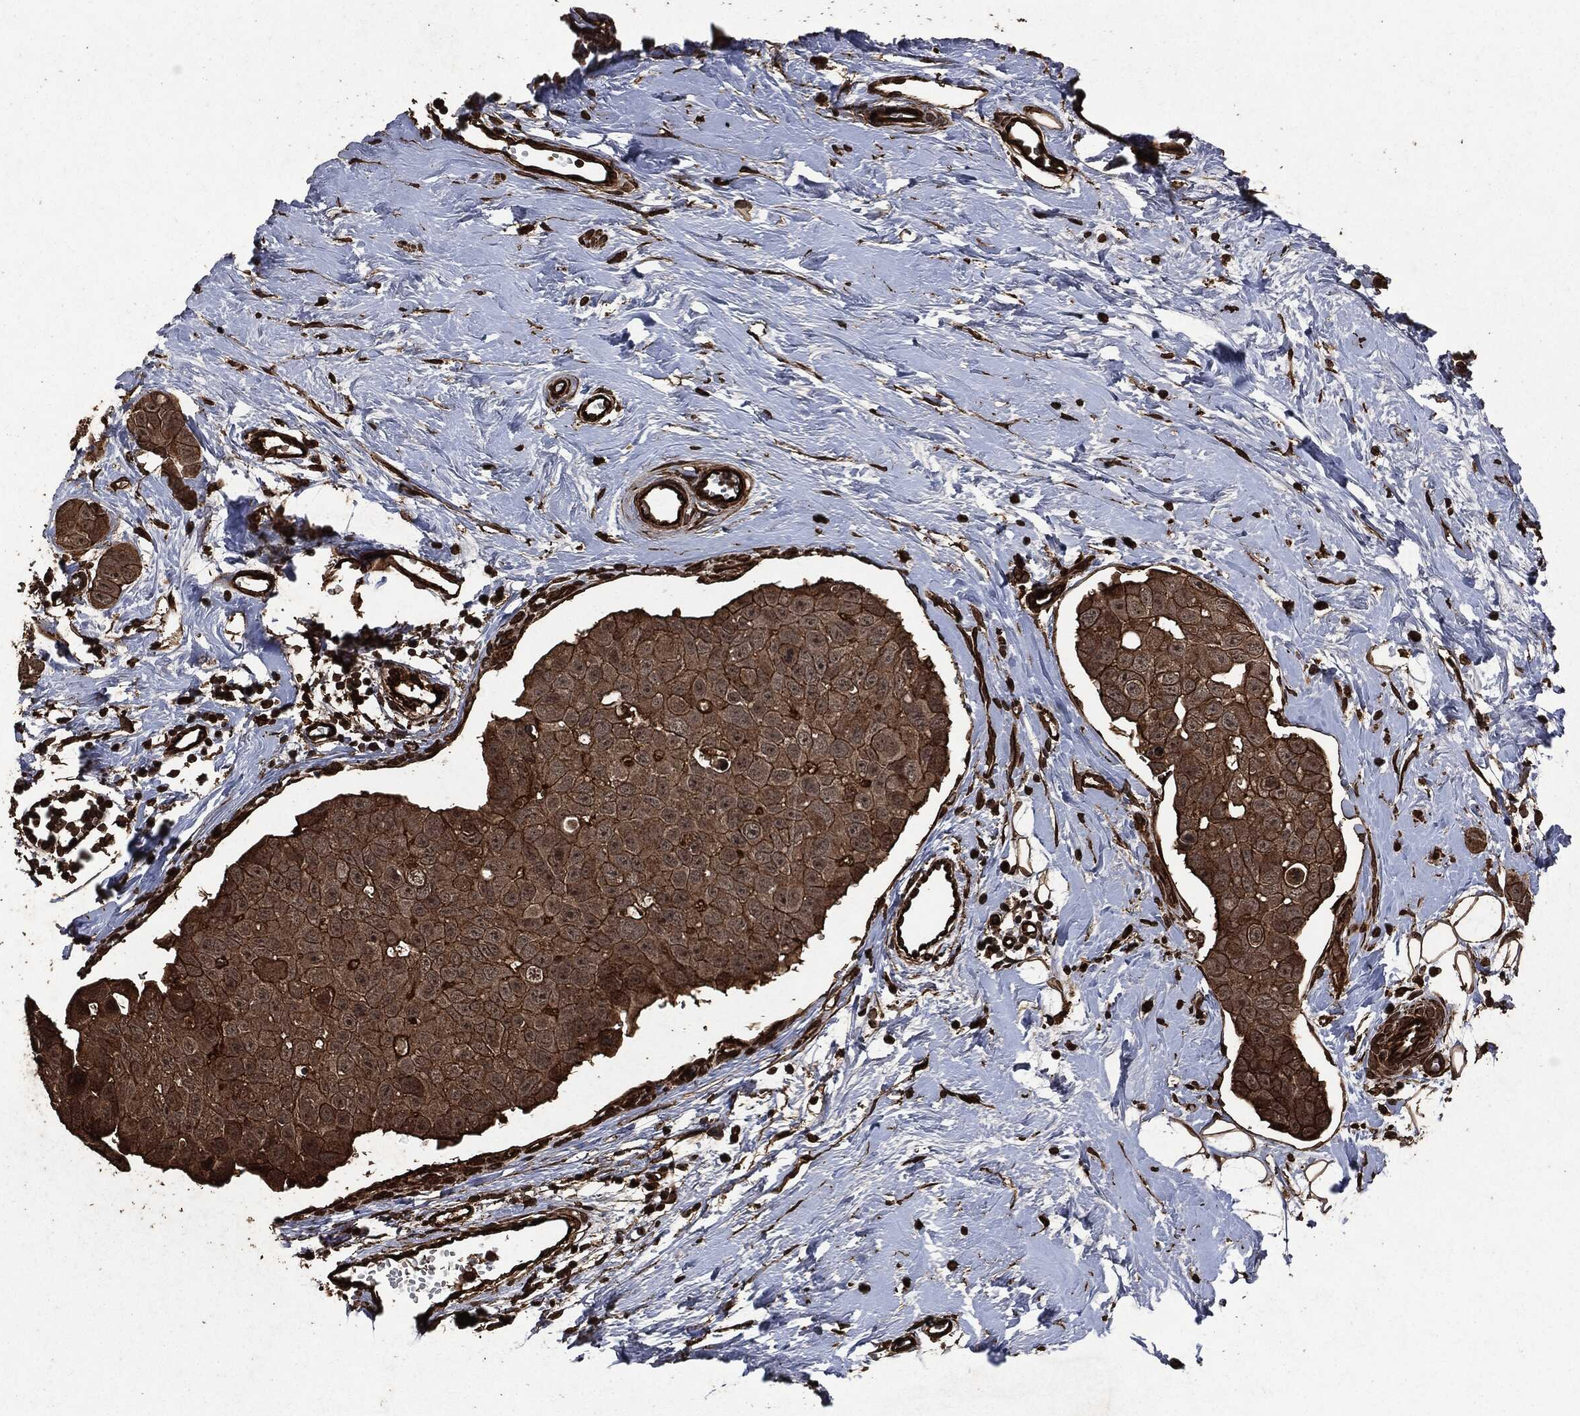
{"staining": {"intensity": "moderate", "quantity": ">75%", "location": "cytoplasmic/membranous"}, "tissue": "breast cancer", "cell_type": "Tumor cells", "image_type": "cancer", "snomed": [{"axis": "morphology", "description": "Duct carcinoma"}, {"axis": "topography", "description": "Breast"}], "caption": "Immunohistochemistry of breast infiltrating ductal carcinoma reveals medium levels of moderate cytoplasmic/membranous staining in approximately >75% of tumor cells.", "gene": "HRAS", "patient": {"sex": "female", "age": 35}}